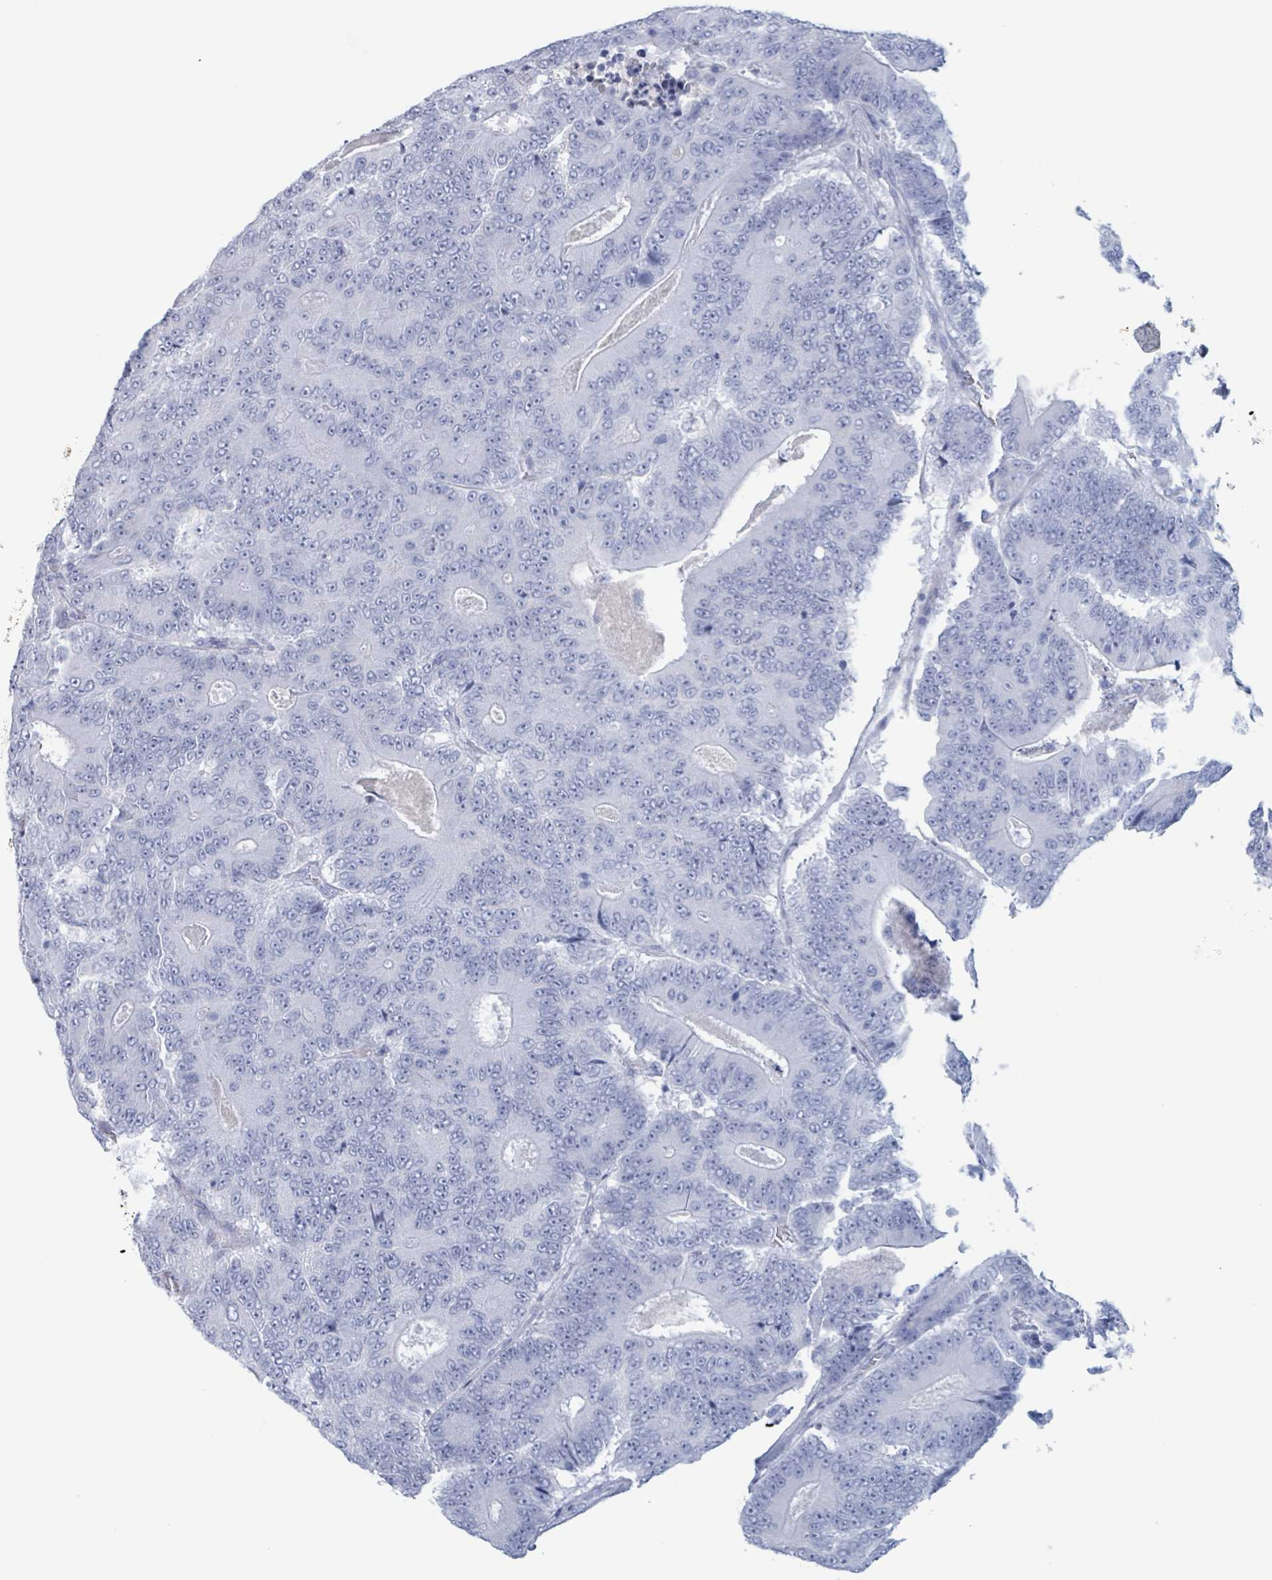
{"staining": {"intensity": "negative", "quantity": "none", "location": "none"}, "tissue": "colorectal cancer", "cell_type": "Tumor cells", "image_type": "cancer", "snomed": [{"axis": "morphology", "description": "Adenocarcinoma, NOS"}, {"axis": "topography", "description": "Colon"}], "caption": "Immunohistochemical staining of colorectal cancer shows no significant expression in tumor cells.", "gene": "KLK4", "patient": {"sex": "male", "age": 83}}